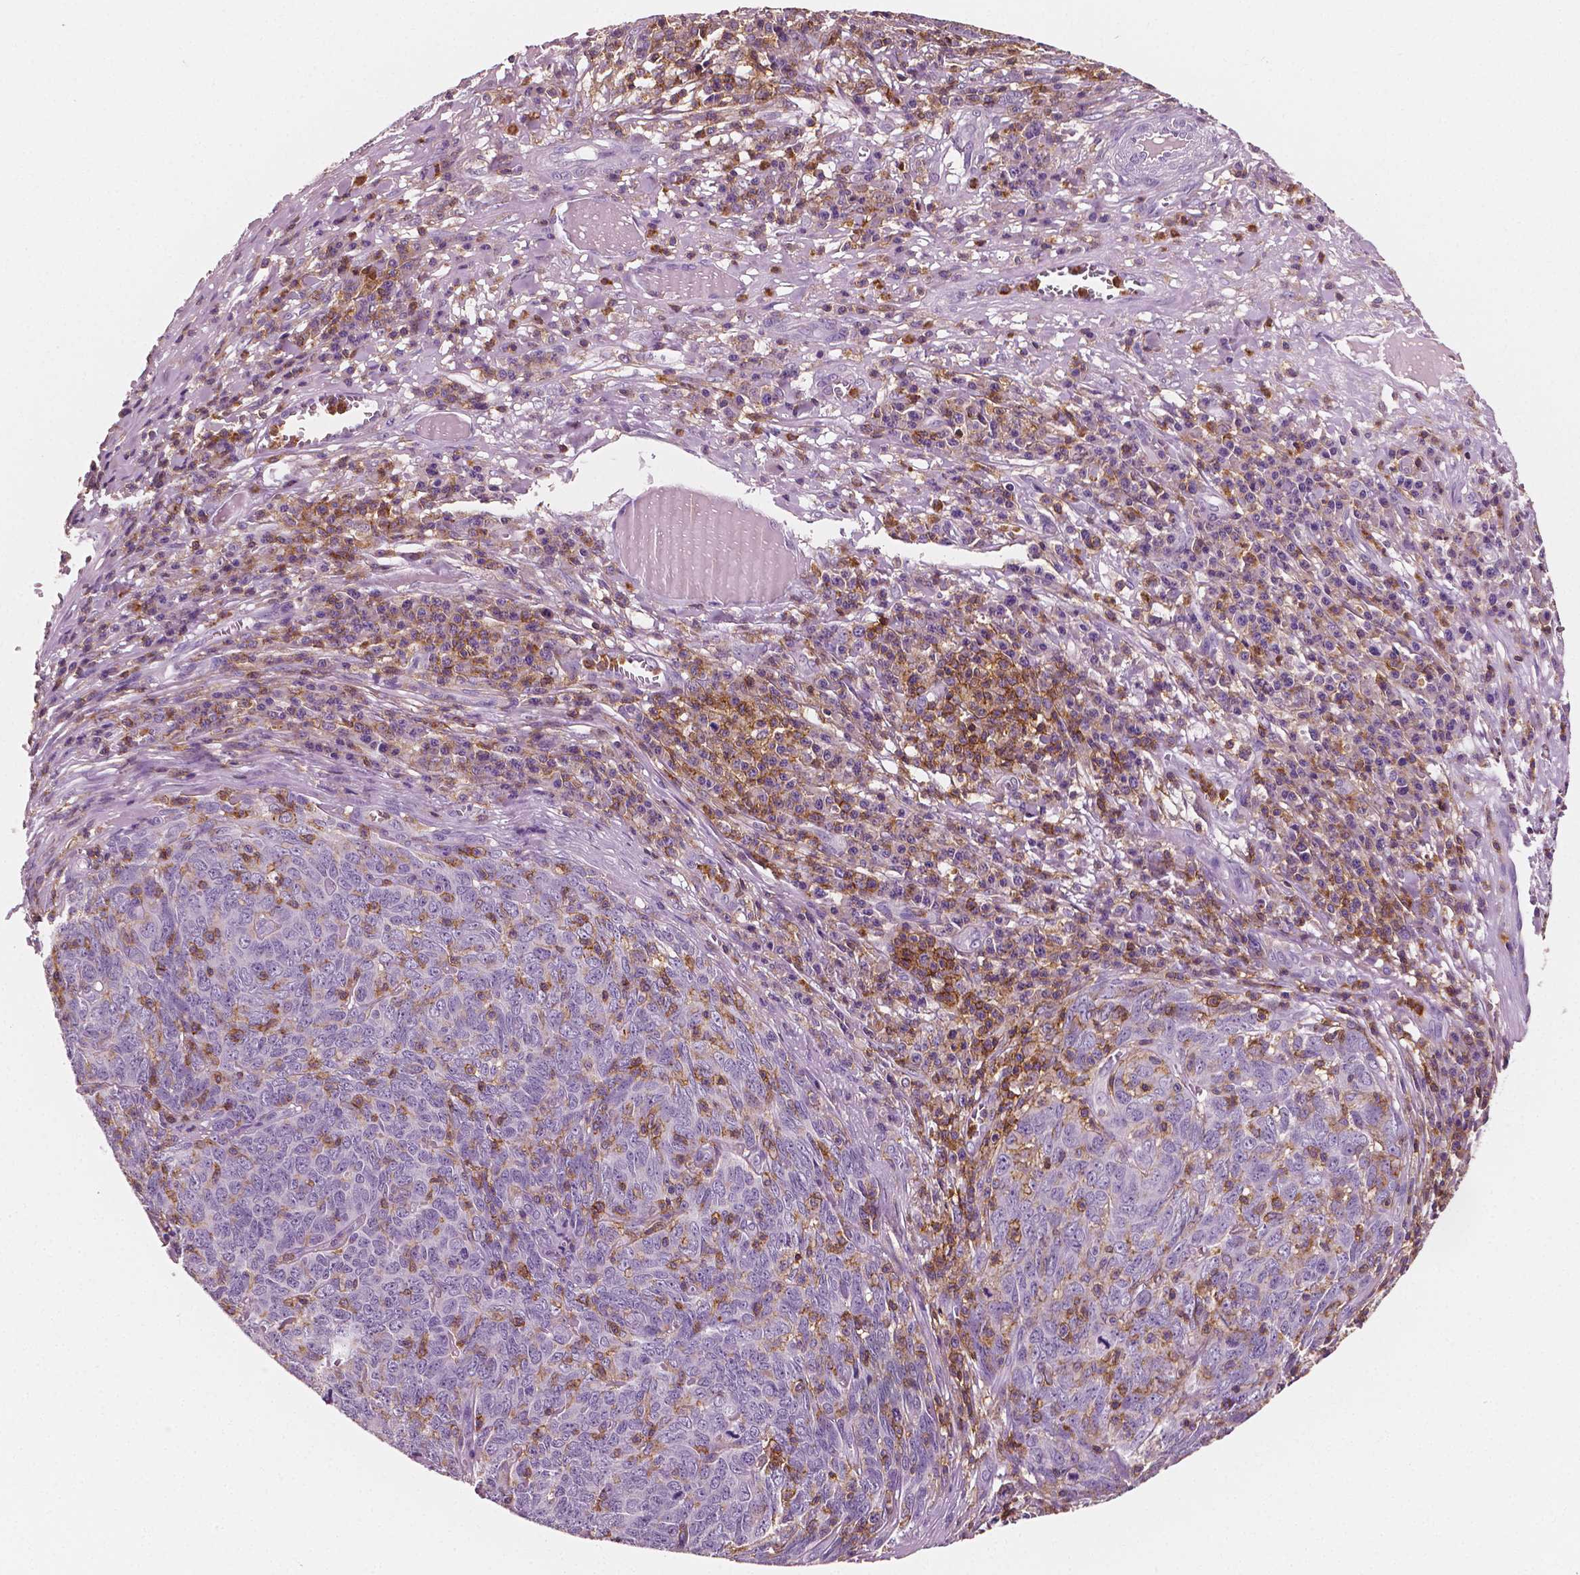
{"staining": {"intensity": "negative", "quantity": "none", "location": "none"}, "tissue": "skin cancer", "cell_type": "Tumor cells", "image_type": "cancer", "snomed": [{"axis": "morphology", "description": "Squamous cell carcinoma, NOS"}, {"axis": "topography", "description": "Skin"}, {"axis": "topography", "description": "Anal"}], "caption": "Immunohistochemistry photomicrograph of human skin cancer stained for a protein (brown), which displays no staining in tumor cells.", "gene": "PTPRC", "patient": {"sex": "female", "age": 51}}